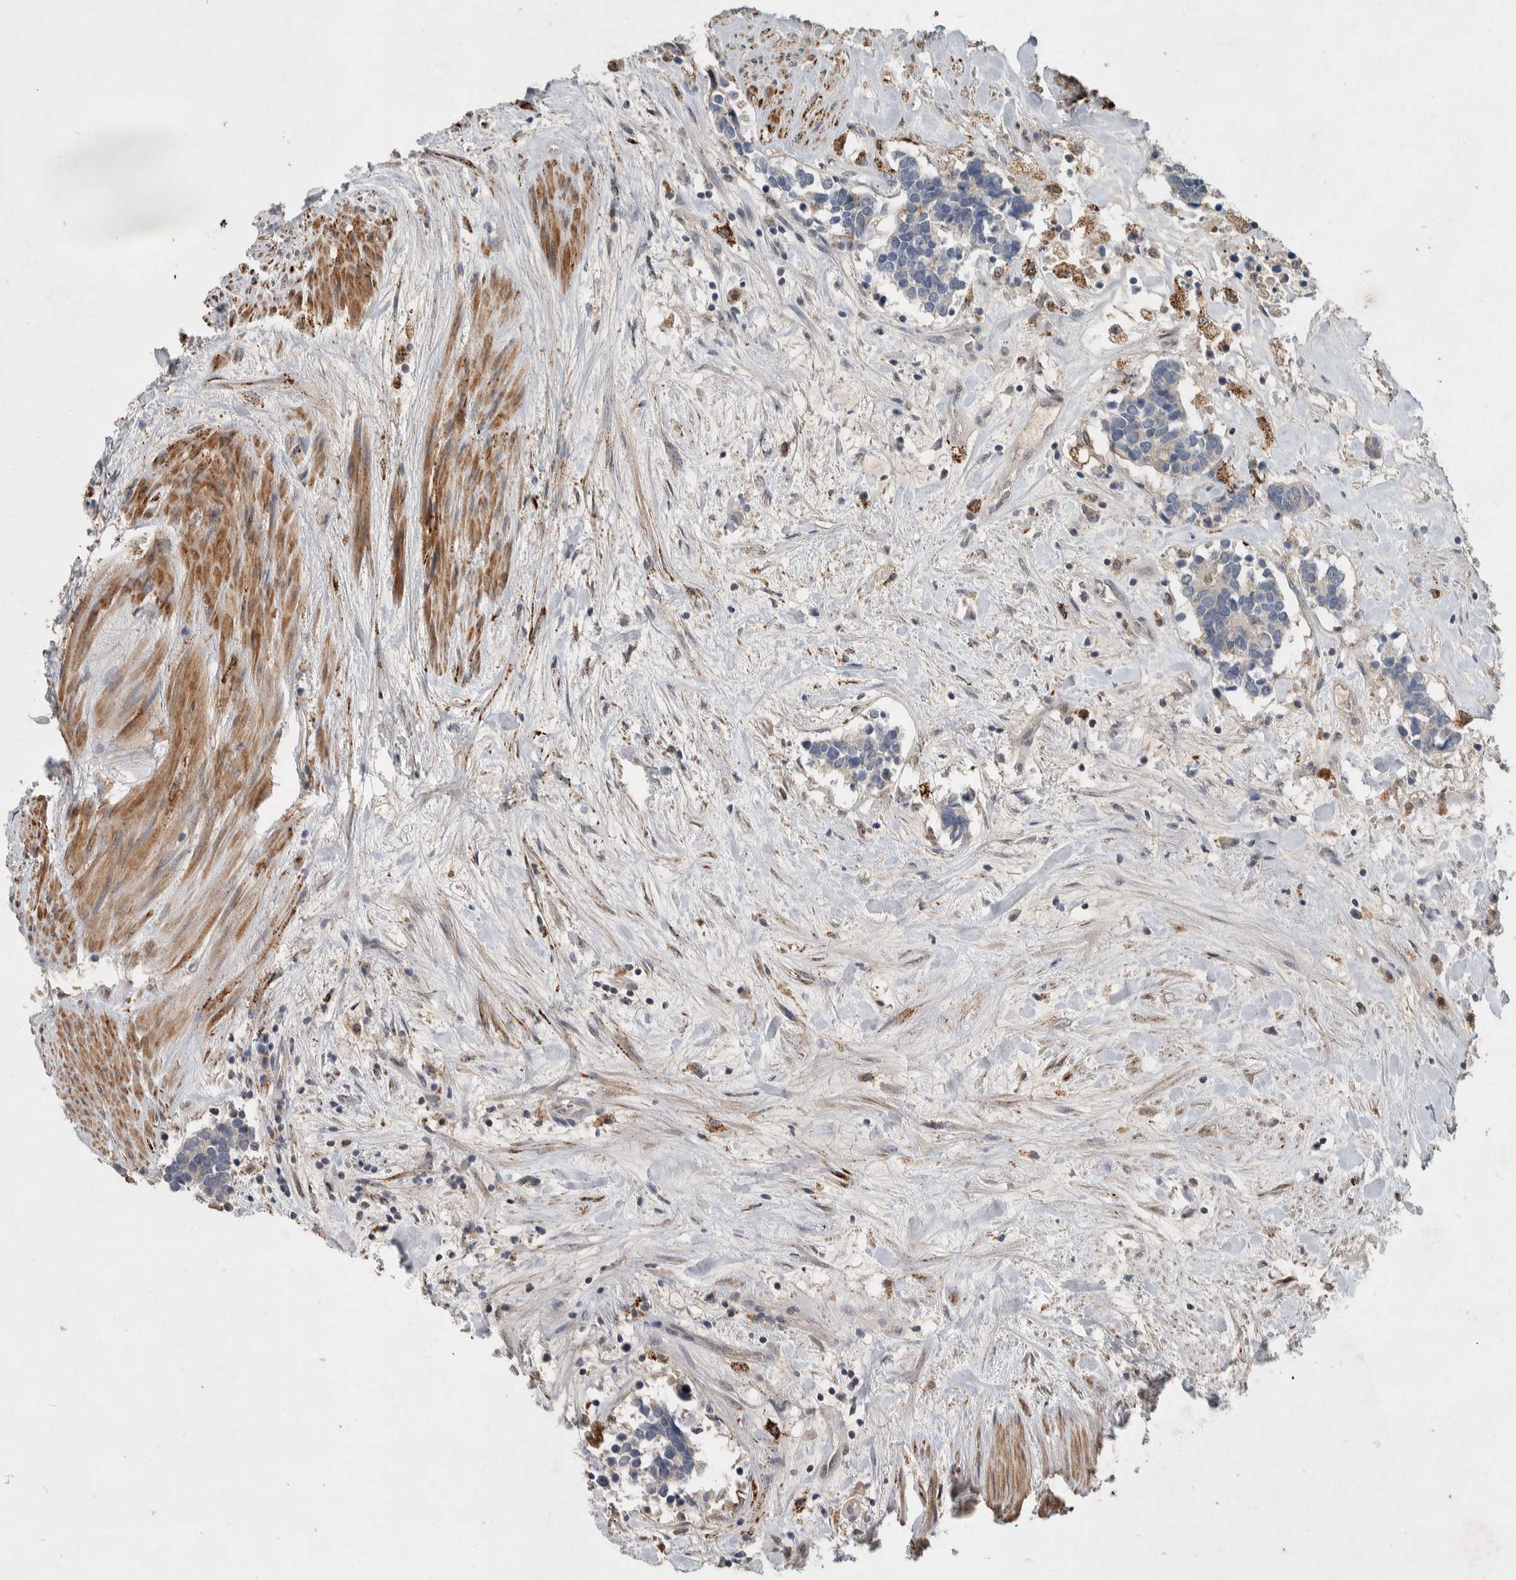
{"staining": {"intensity": "weak", "quantity": "<25%", "location": "cytoplasmic/membranous"}, "tissue": "carcinoid", "cell_type": "Tumor cells", "image_type": "cancer", "snomed": [{"axis": "morphology", "description": "Carcinoma, NOS"}, {"axis": "morphology", "description": "Carcinoid, malignant, NOS"}, {"axis": "topography", "description": "Urinary bladder"}], "caption": "Immunohistochemistry of human malignant carcinoid shows no positivity in tumor cells.", "gene": "CHRM3", "patient": {"sex": "male", "age": 57}}